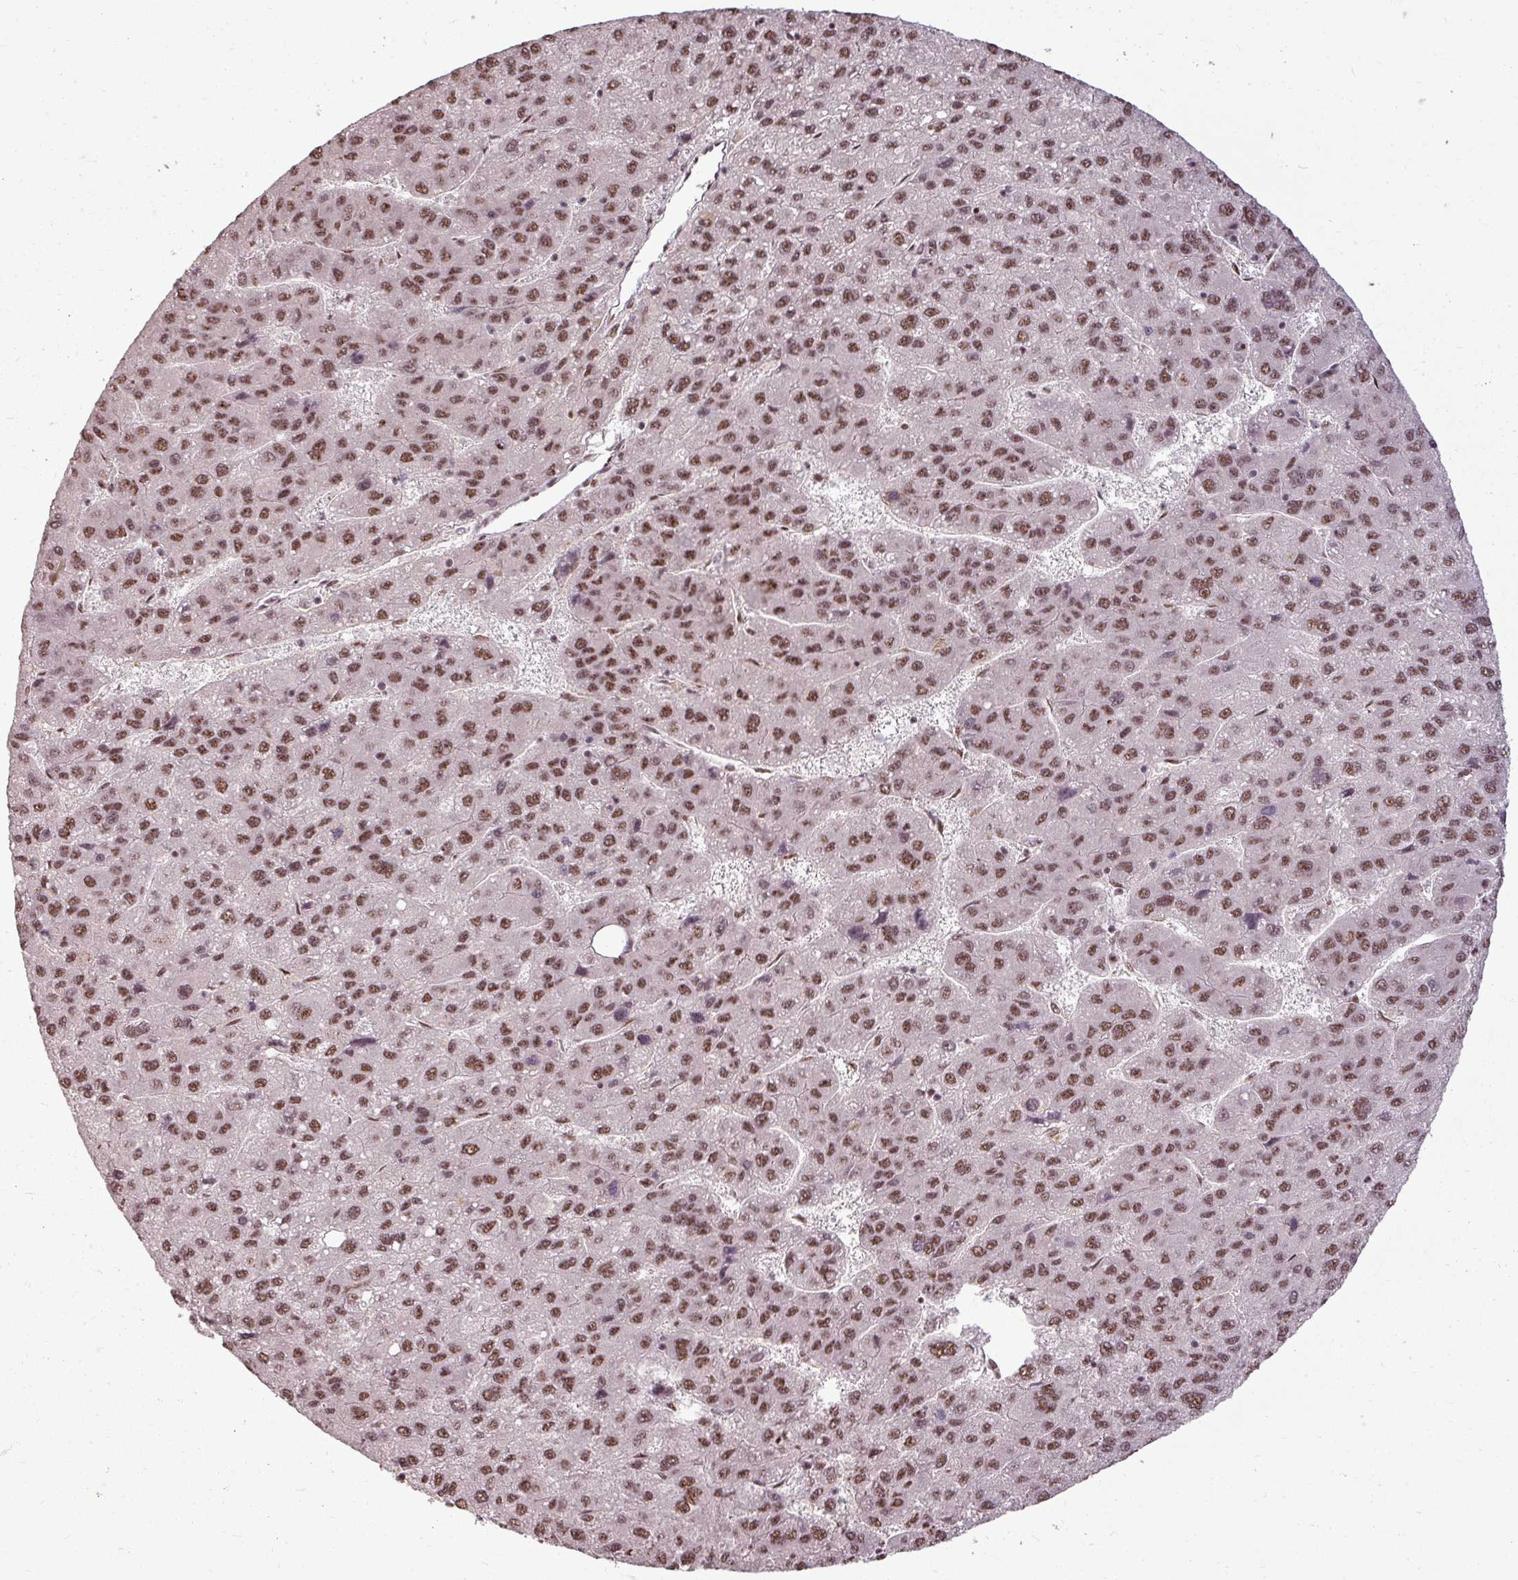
{"staining": {"intensity": "strong", "quantity": ">75%", "location": "nuclear"}, "tissue": "liver cancer", "cell_type": "Tumor cells", "image_type": "cancer", "snomed": [{"axis": "morphology", "description": "Carcinoma, Hepatocellular, NOS"}, {"axis": "topography", "description": "Liver"}], "caption": "Liver hepatocellular carcinoma stained for a protein reveals strong nuclear positivity in tumor cells.", "gene": "BCAS3", "patient": {"sex": "female", "age": 82}}